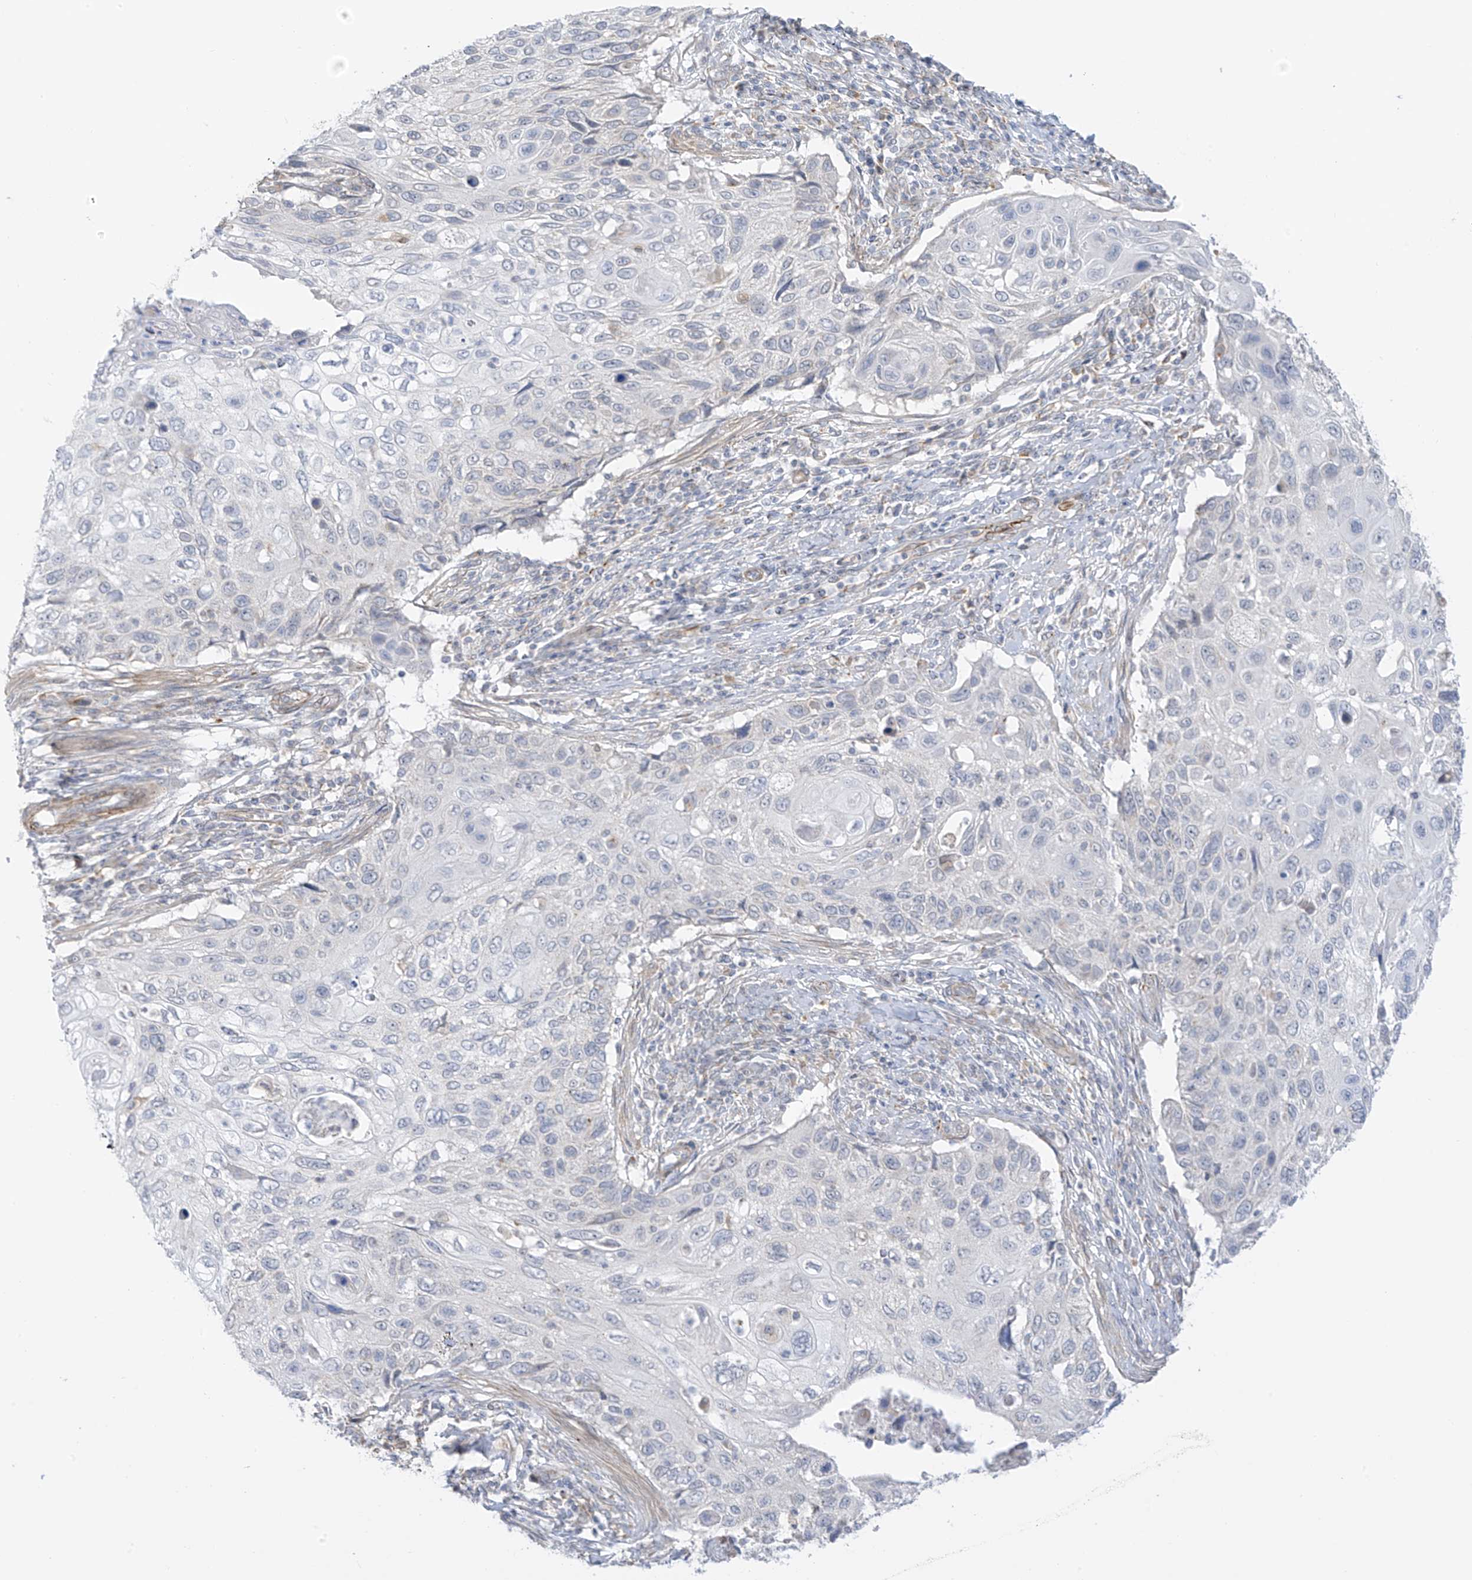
{"staining": {"intensity": "negative", "quantity": "none", "location": "none"}, "tissue": "cervical cancer", "cell_type": "Tumor cells", "image_type": "cancer", "snomed": [{"axis": "morphology", "description": "Squamous cell carcinoma, NOS"}, {"axis": "topography", "description": "Cervix"}], "caption": "Tumor cells are negative for protein expression in human cervical cancer (squamous cell carcinoma). (Stains: DAB immunohistochemistry with hematoxylin counter stain, Microscopy: brightfield microscopy at high magnification).", "gene": "HS6ST2", "patient": {"sex": "female", "age": 70}}